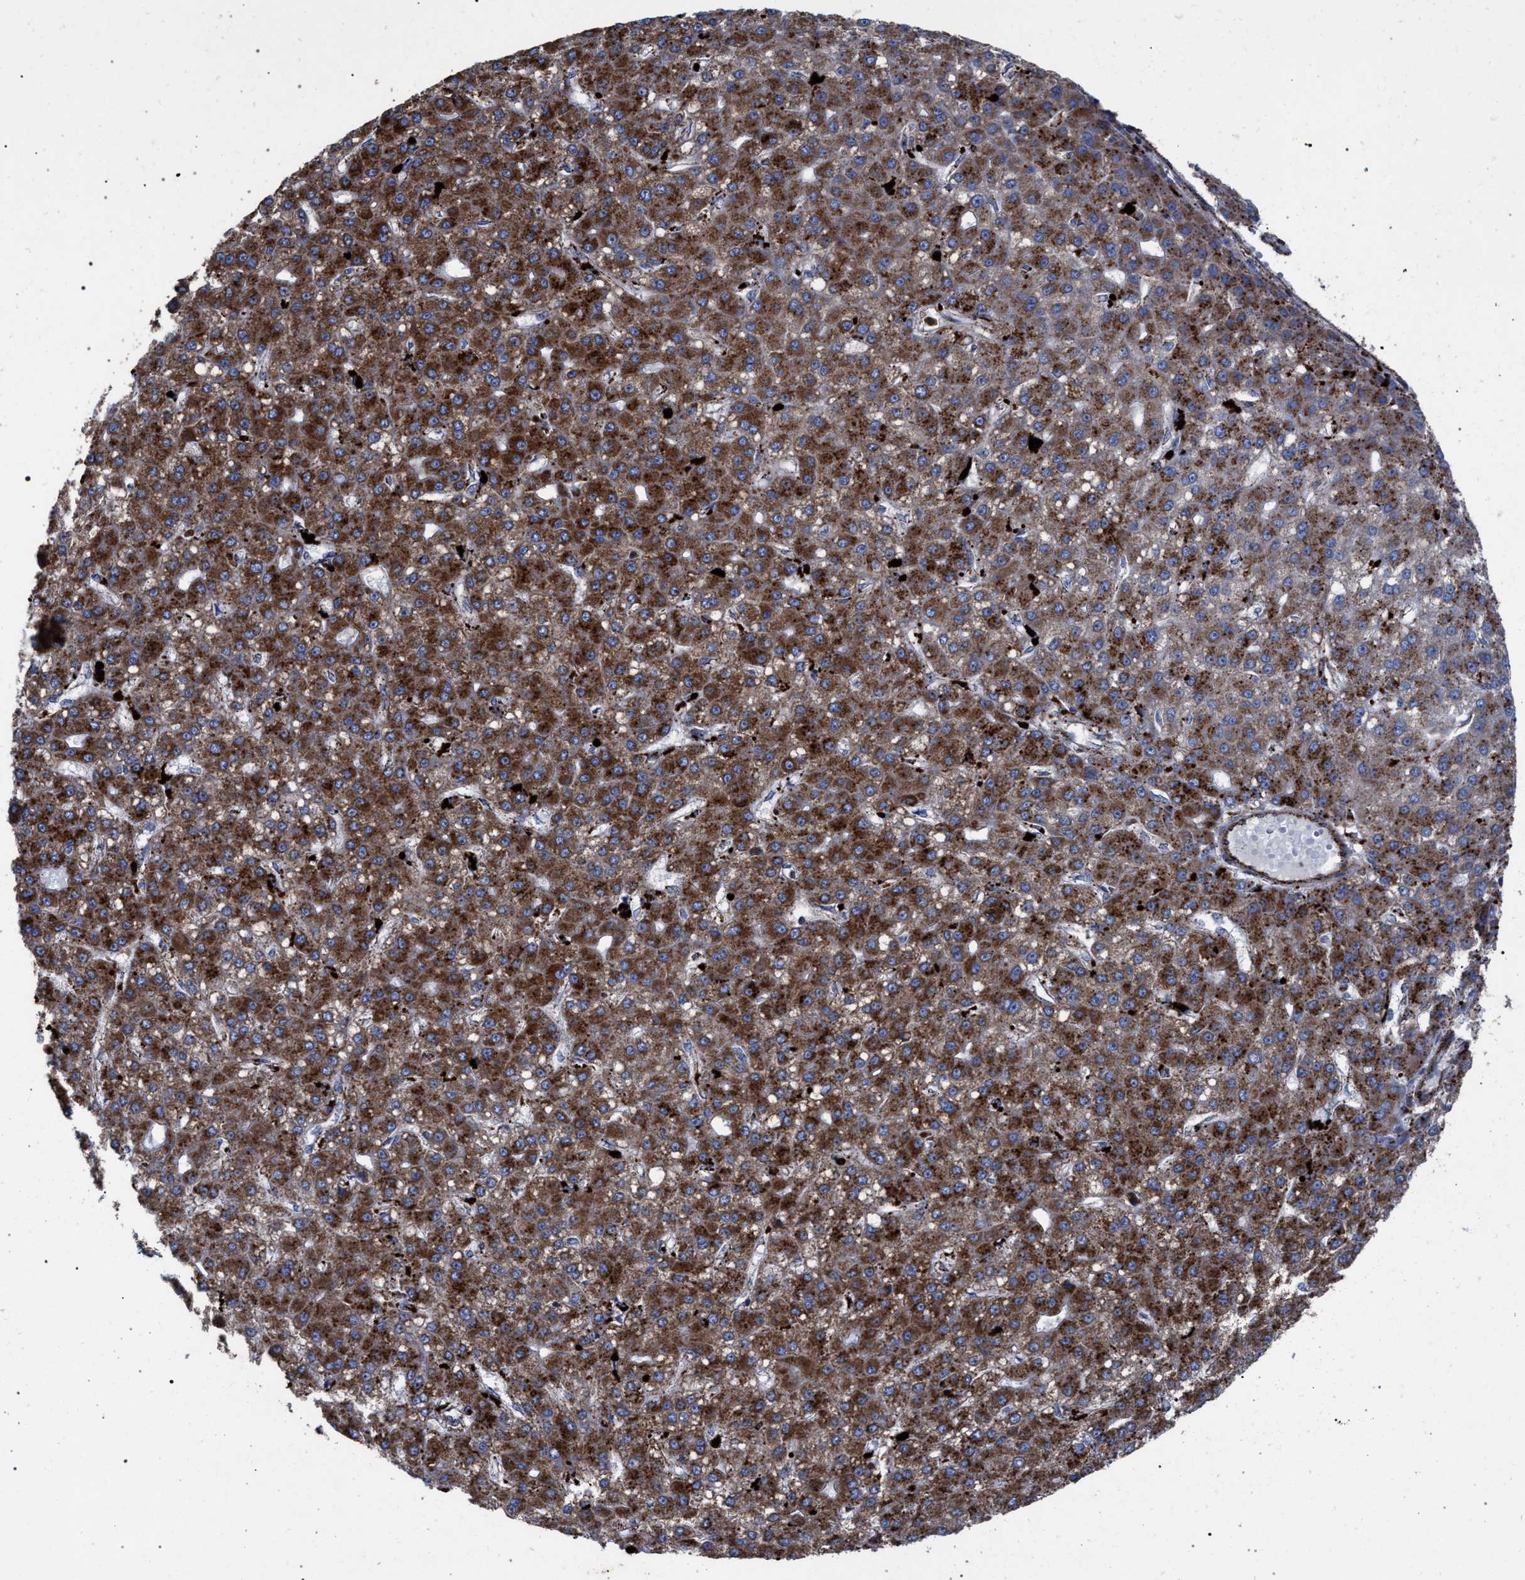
{"staining": {"intensity": "strong", "quantity": ">75%", "location": "cytoplasmic/membranous"}, "tissue": "liver cancer", "cell_type": "Tumor cells", "image_type": "cancer", "snomed": [{"axis": "morphology", "description": "Carcinoma, Hepatocellular, NOS"}, {"axis": "topography", "description": "Liver"}], "caption": "The image displays a brown stain indicating the presence of a protein in the cytoplasmic/membranous of tumor cells in liver hepatocellular carcinoma.", "gene": "PPT1", "patient": {"sex": "male", "age": 67}}